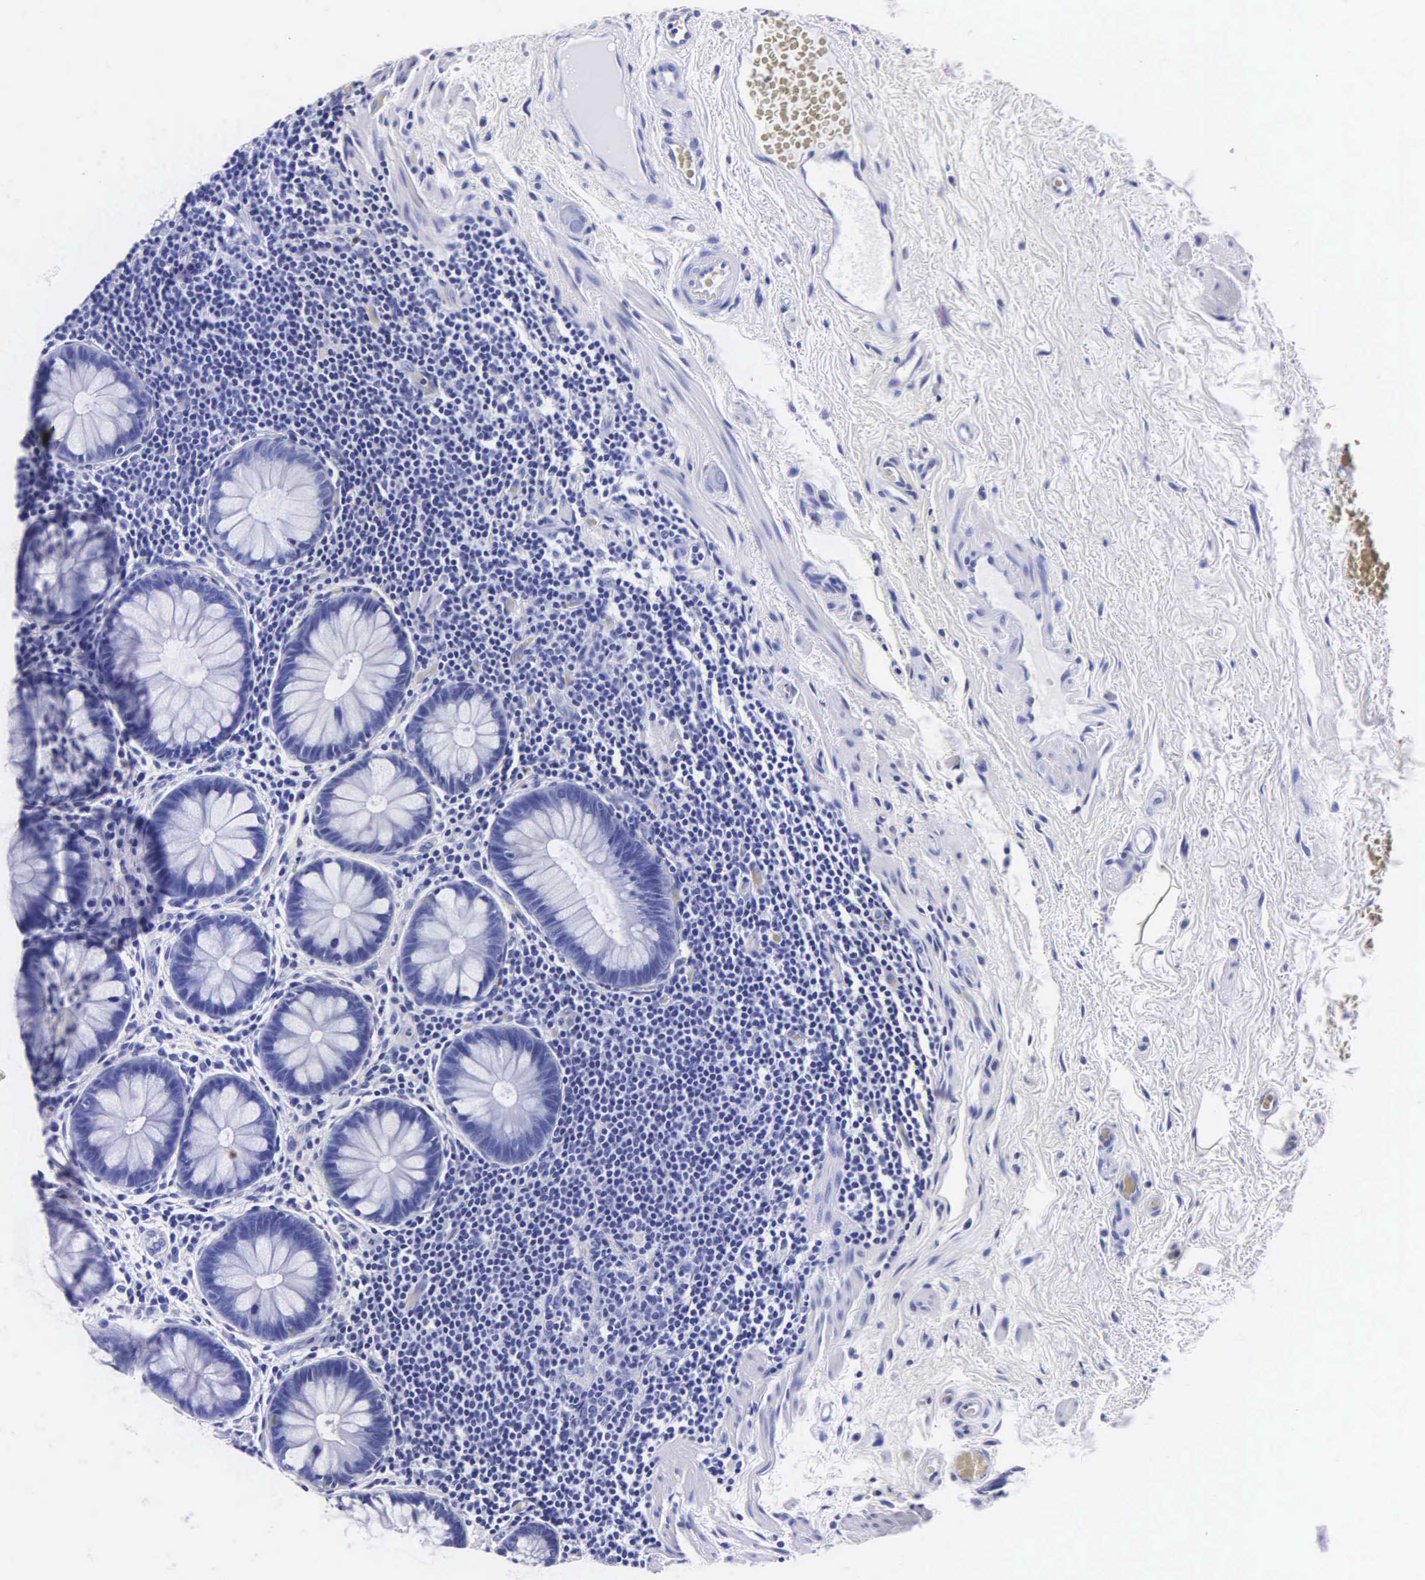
{"staining": {"intensity": "negative", "quantity": "none", "location": "none"}, "tissue": "rectum", "cell_type": "Glandular cells", "image_type": "normal", "snomed": [{"axis": "morphology", "description": "Normal tissue, NOS"}, {"axis": "topography", "description": "Rectum"}], "caption": "Immunohistochemistry micrograph of unremarkable rectum: human rectum stained with DAB demonstrates no significant protein positivity in glandular cells.", "gene": "MB", "patient": {"sex": "male", "age": 77}}